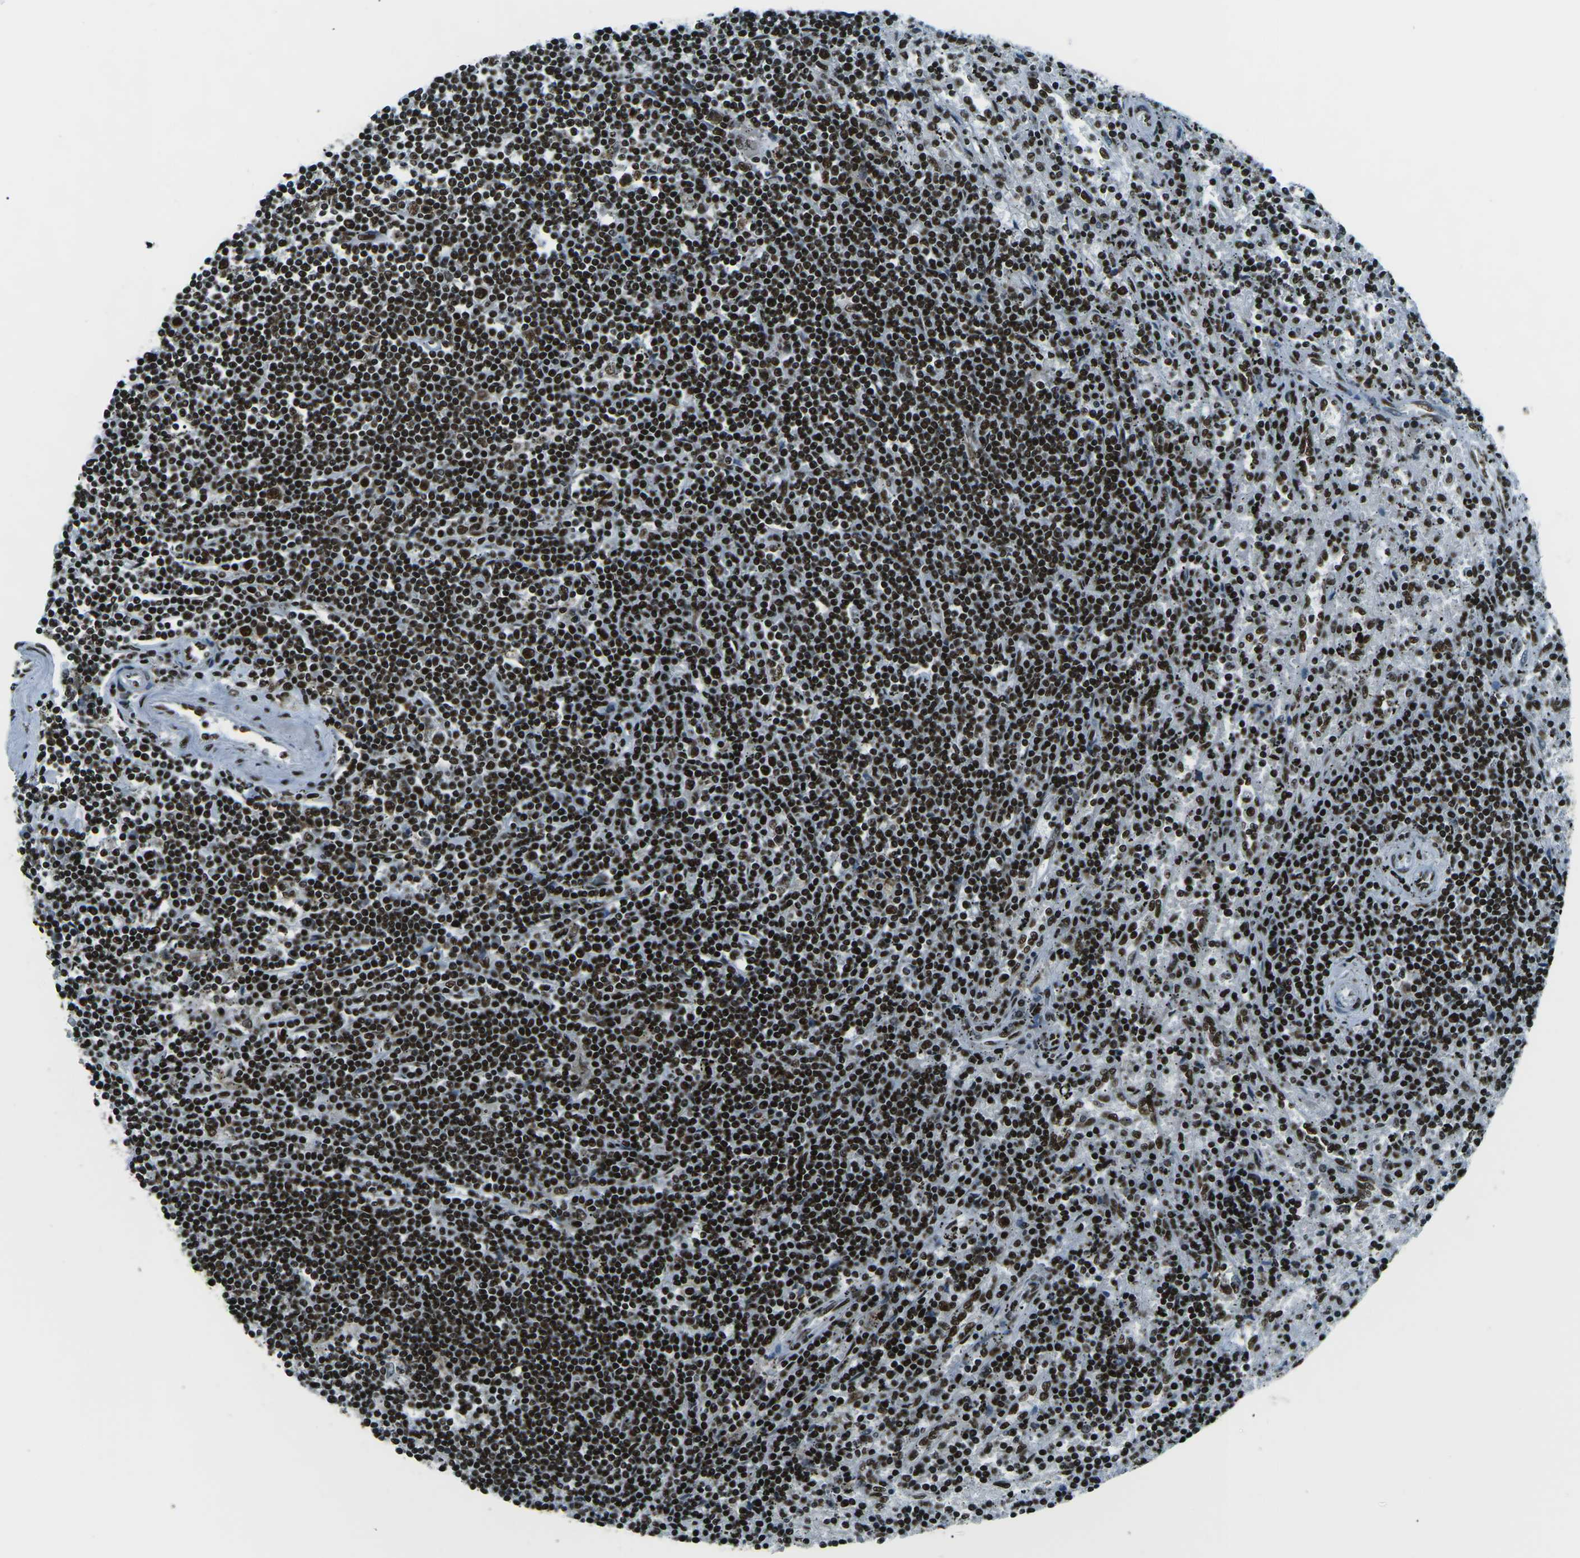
{"staining": {"intensity": "strong", "quantity": ">75%", "location": "nuclear"}, "tissue": "lymphoma", "cell_type": "Tumor cells", "image_type": "cancer", "snomed": [{"axis": "morphology", "description": "Malignant lymphoma, non-Hodgkin's type, Low grade"}, {"axis": "topography", "description": "Spleen"}], "caption": "Approximately >75% of tumor cells in human low-grade malignant lymphoma, non-Hodgkin's type reveal strong nuclear protein staining as visualized by brown immunohistochemical staining.", "gene": "HNRNPL", "patient": {"sex": "male", "age": 76}}